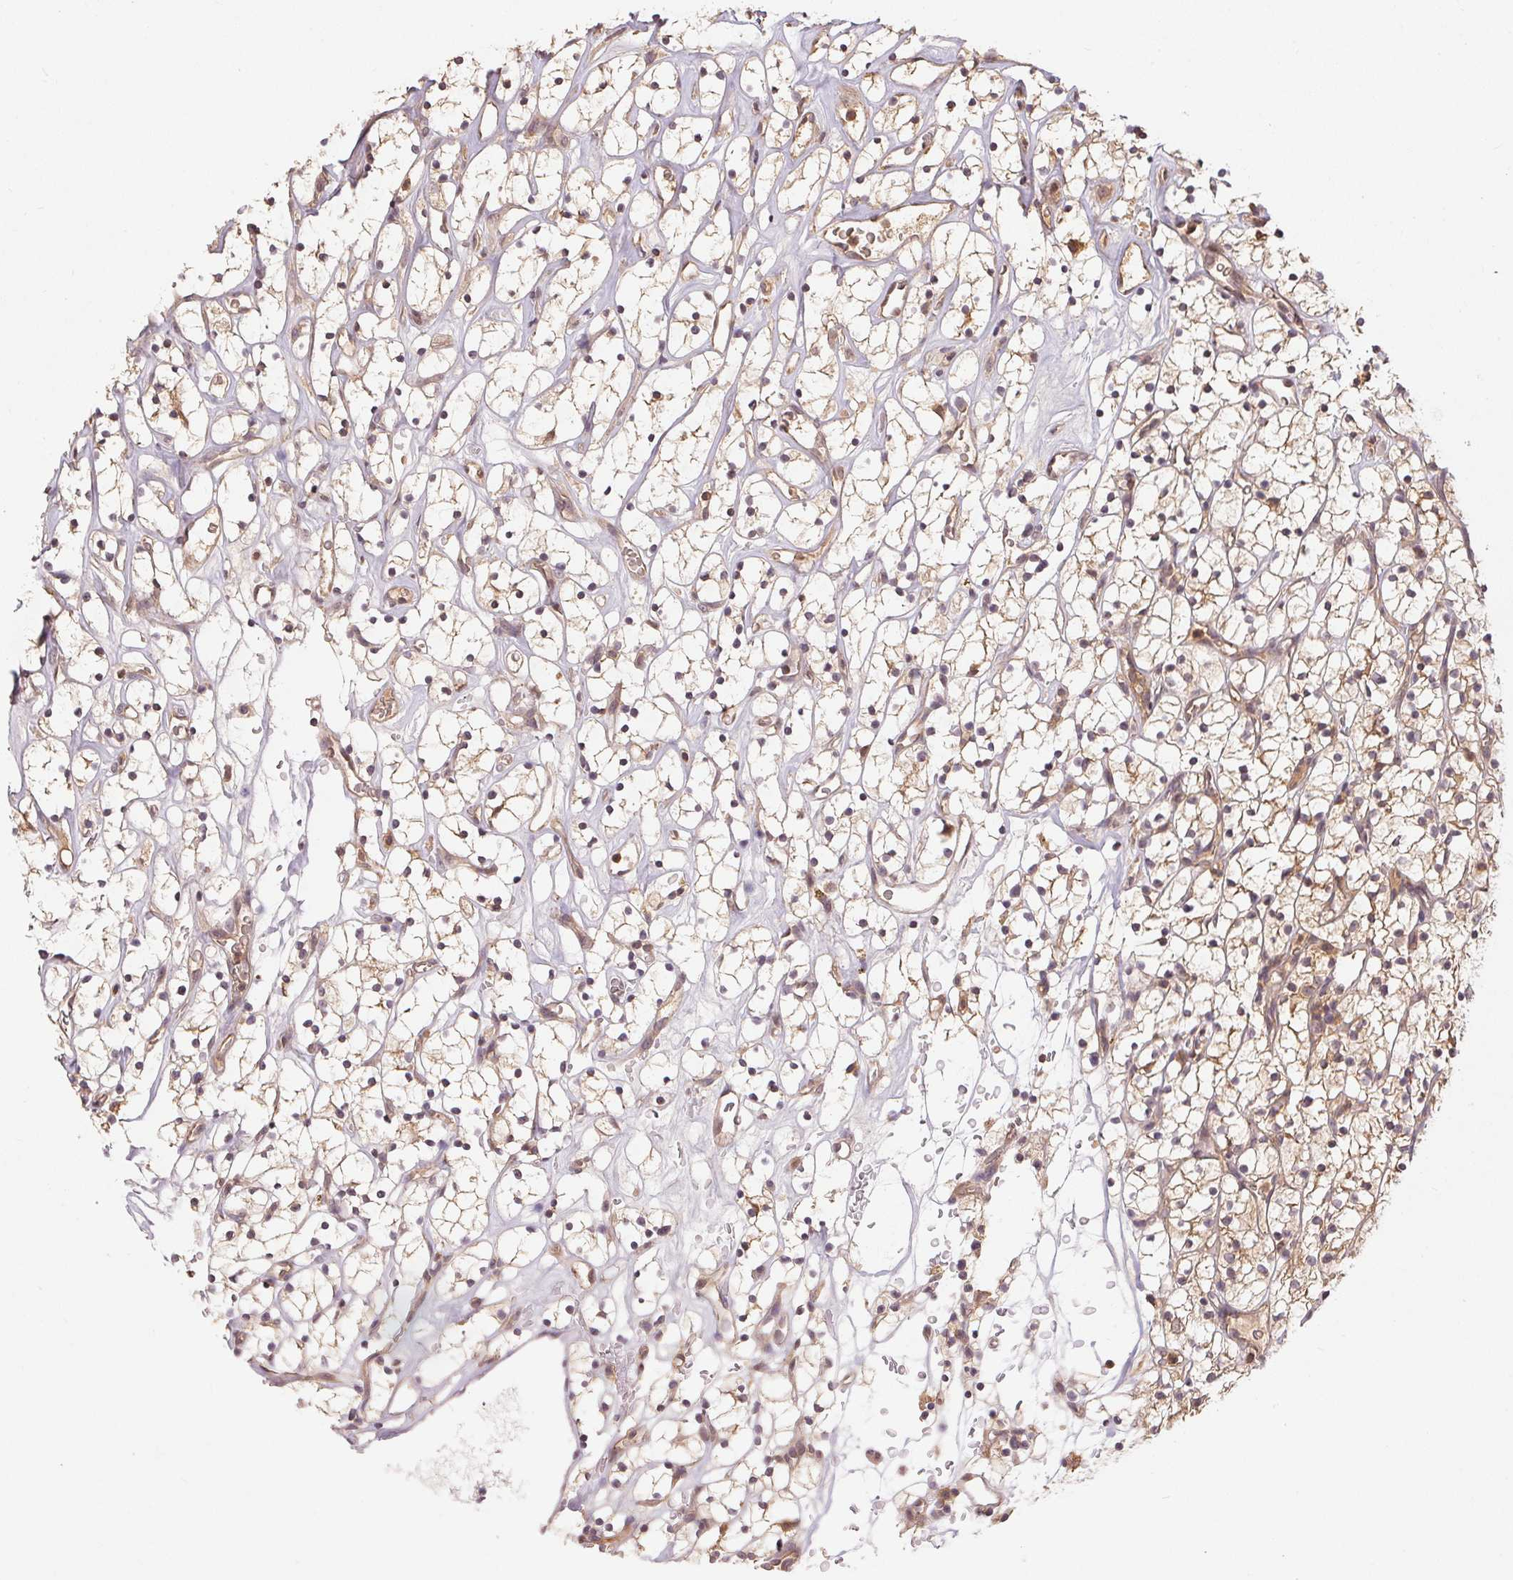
{"staining": {"intensity": "weak", "quantity": "25%-75%", "location": "cytoplasmic/membranous"}, "tissue": "renal cancer", "cell_type": "Tumor cells", "image_type": "cancer", "snomed": [{"axis": "morphology", "description": "Adenocarcinoma, NOS"}, {"axis": "topography", "description": "Kidney"}], "caption": "Protein staining by immunohistochemistry reveals weak cytoplasmic/membranous positivity in about 25%-75% of tumor cells in adenocarcinoma (renal).", "gene": "MAPKAPK2", "patient": {"sex": "female", "age": 64}}